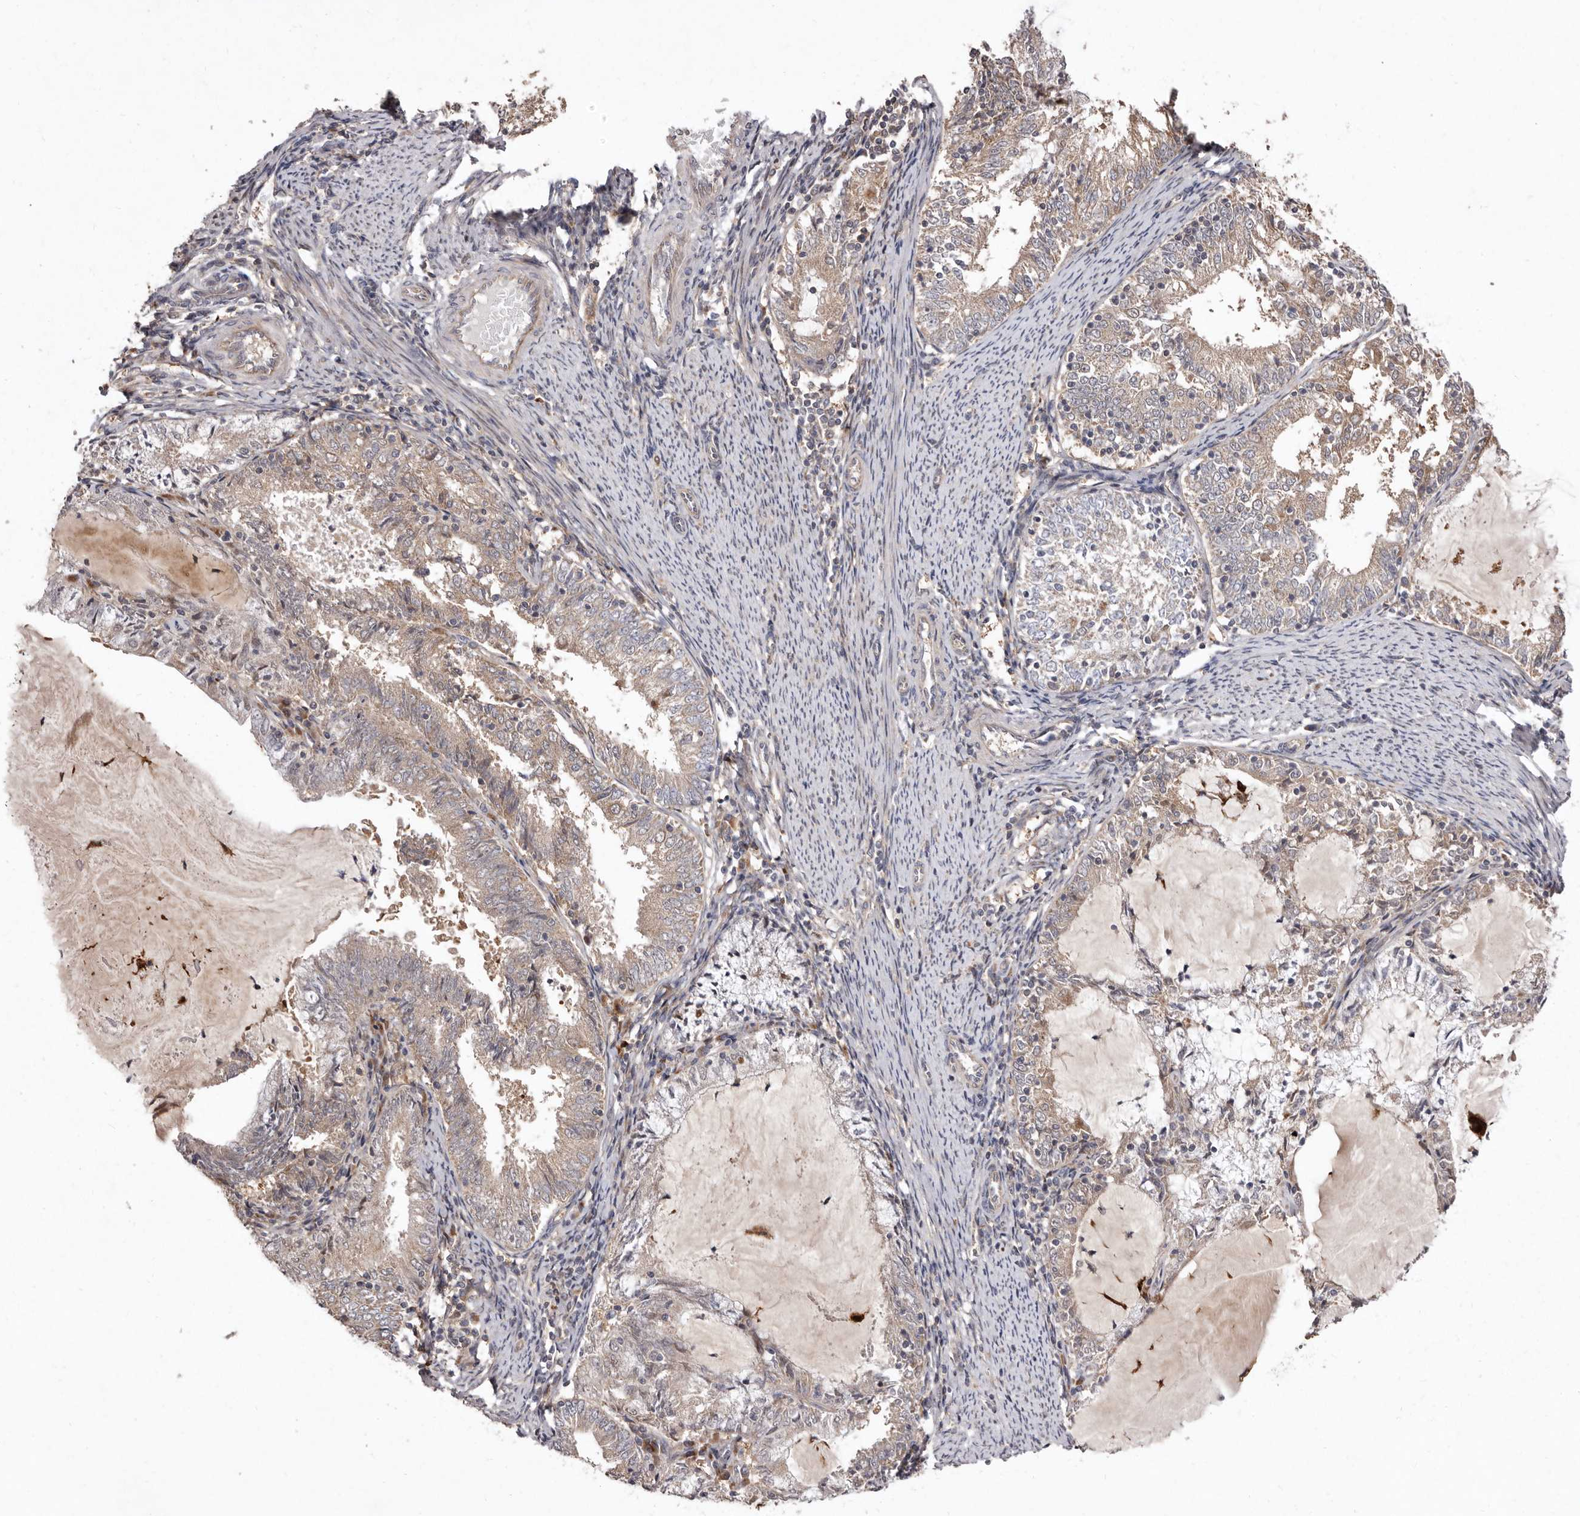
{"staining": {"intensity": "weak", "quantity": "25%-75%", "location": "cytoplasmic/membranous"}, "tissue": "endometrial cancer", "cell_type": "Tumor cells", "image_type": "cancer", "snomed": [{"axis": "morphology", "description": "Adenocarcinoma, NOS"}, {"axis": "topography", "description": "Endometrium"}], "caption": "A low amount of weak cytoplasmic/membranous expression is seen in about 25%-75% of tumor cells in endometrial adenocarcinoma tissue.", "gene": "FLAD1", "patient": {"sex": "female", "age": 57}}